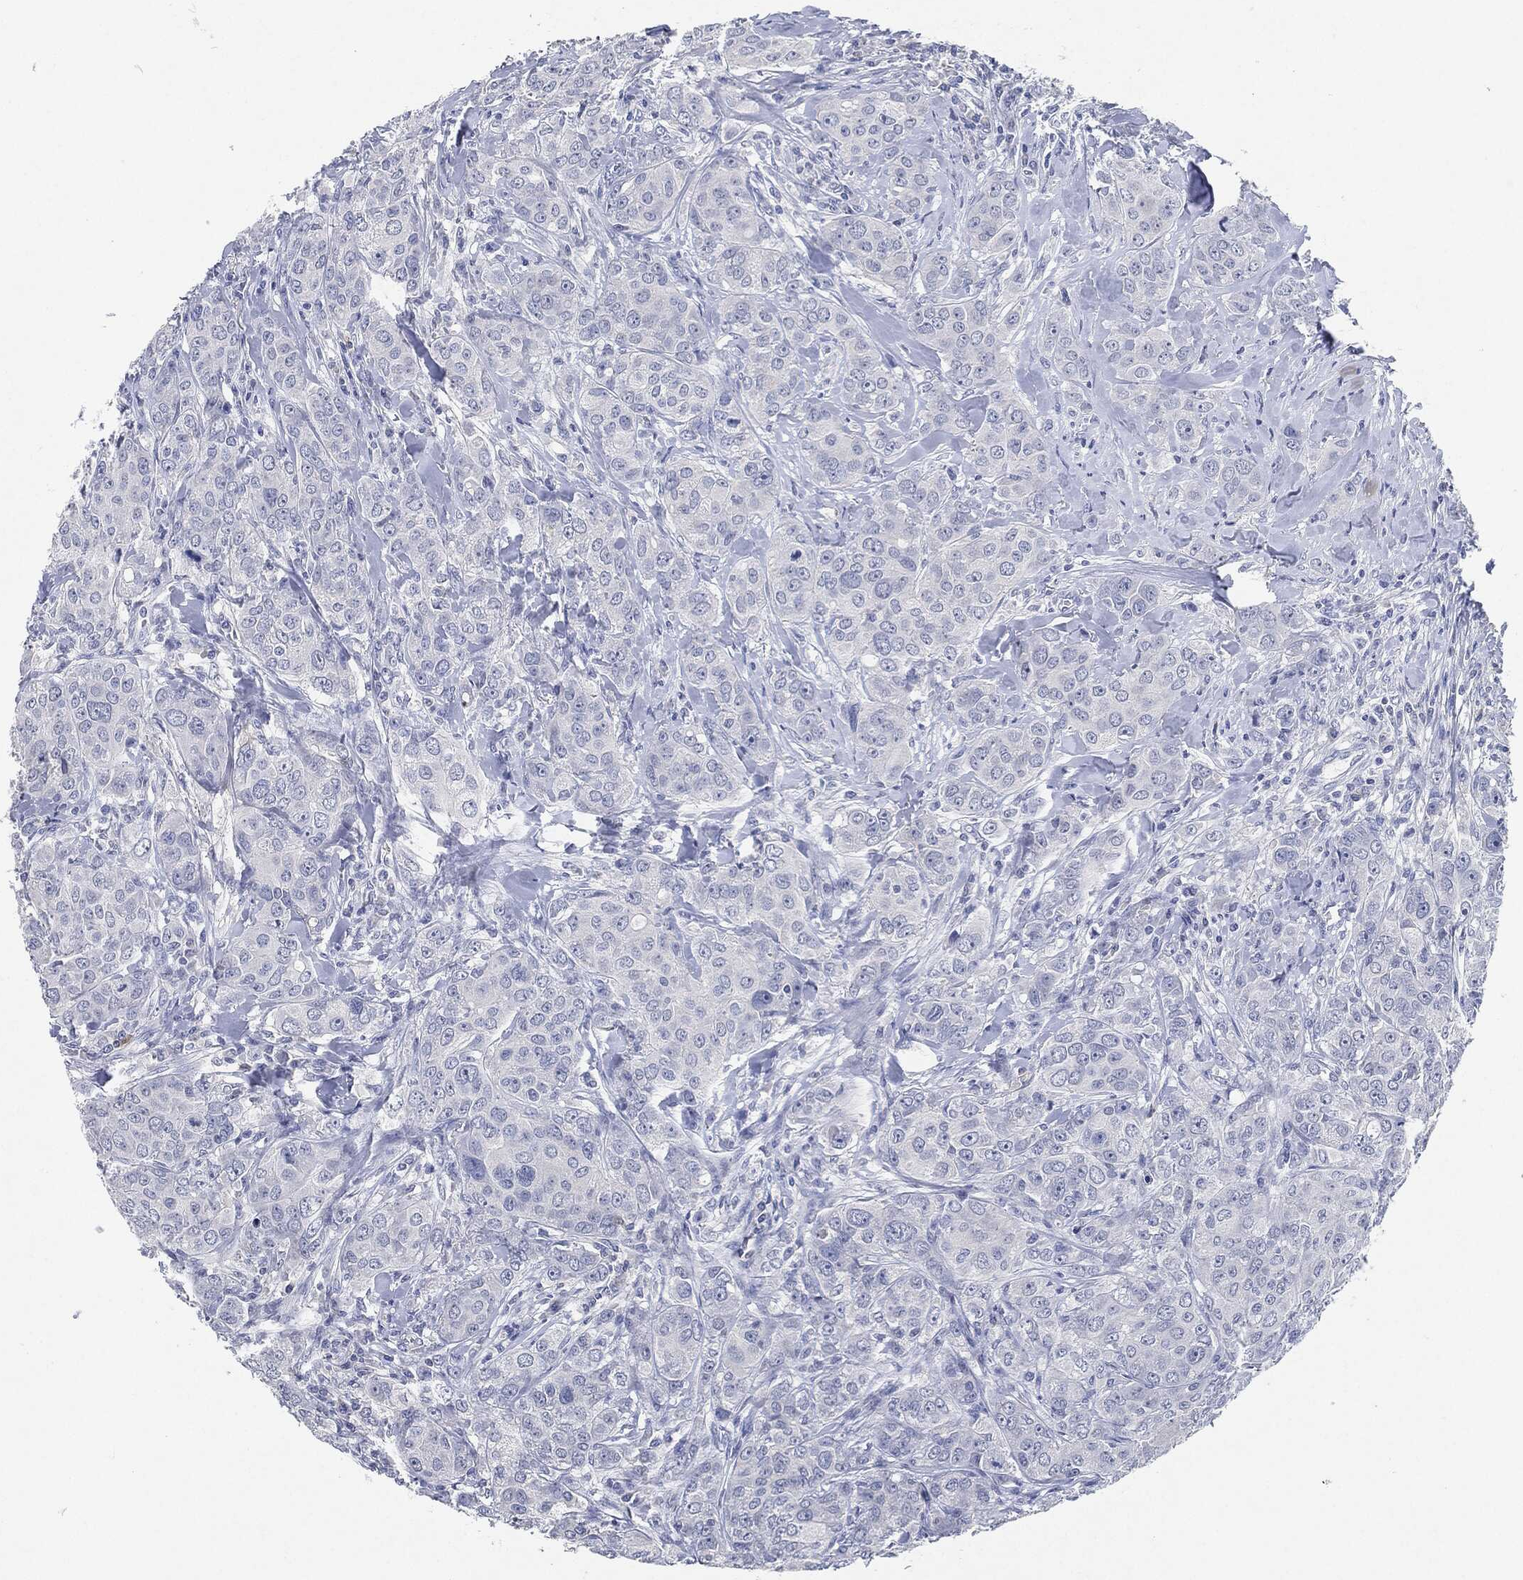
{"staining": {"intensity": "negative", "quantity": "none", "location": "none"}, "tissue": "breast cancer", "cell_type": "Tumor cells", "image_type": "cancer", "snomed": [{"axis": "morphology", "description": "Duct carcinoma"}, {"axis": "topography", "description": "Breast"}], "caption": "The photomicrograph demonstrates no significant expression in tumor cells of breast invasive ductal carcinoma.", "gene": "NTRK1", "patient": {"sex": "female", "age": 43}}